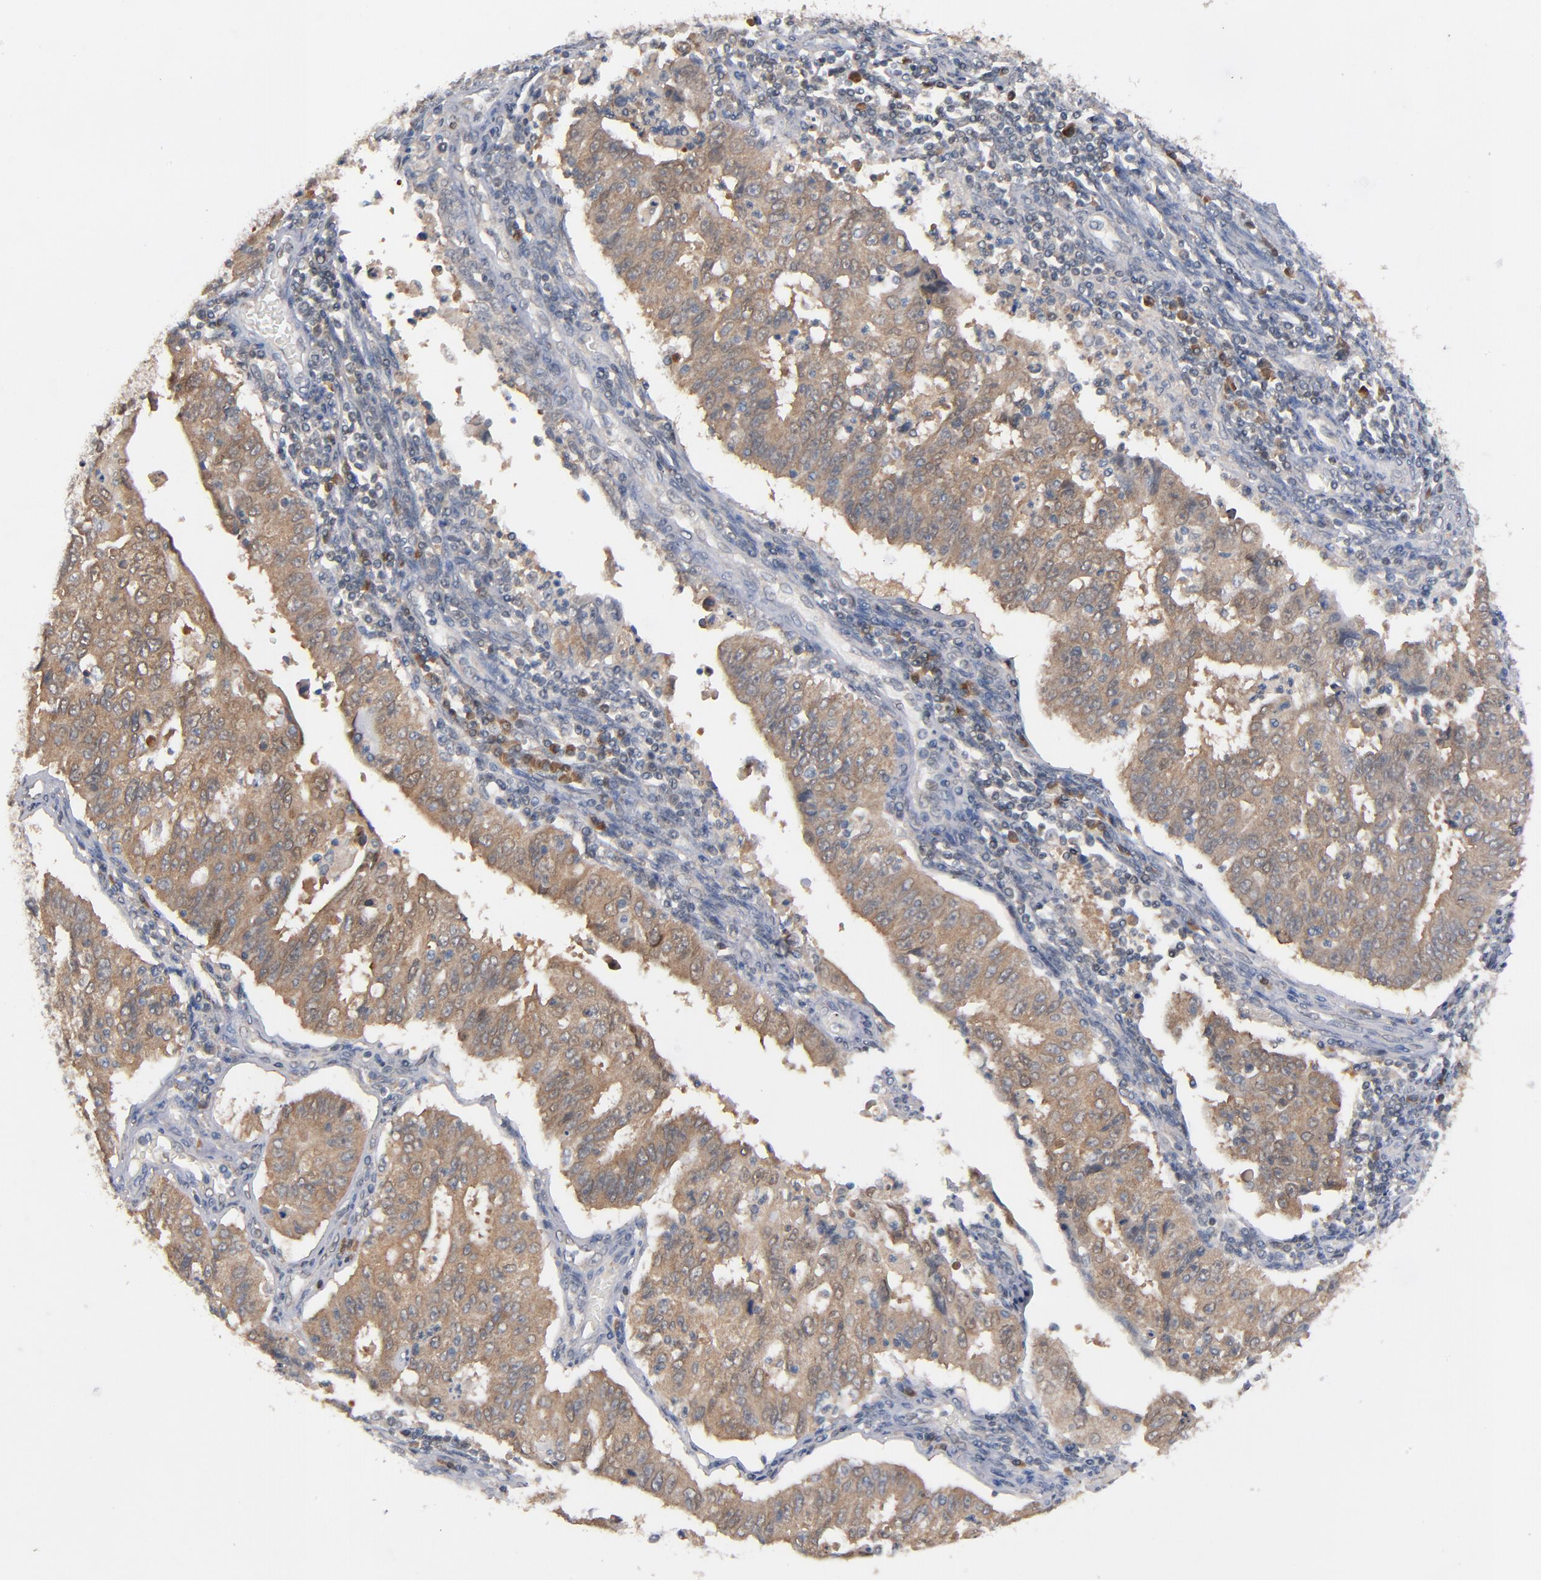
{"staining": {"intensity": "moderate", "quantity": ">75%", "location": "cytoplasmic/membranous"}, "tissue": "endometrial cancer", "cell_type": "Tumor cells", "image_type": "cancer", "snomed": [{"axis": "morphology", "description": "Adenocarcinoma, NOS"}, {"axis": "topography", "description": "Endometrium"}], "caption": "This is a micrograph of IHC staining of endometrial cancer, which shows moderate staining in the cytoplasmic/membranous of tumor cells.", "gene": "ALG13", "patient": {"sex": "female", "age": 42}}